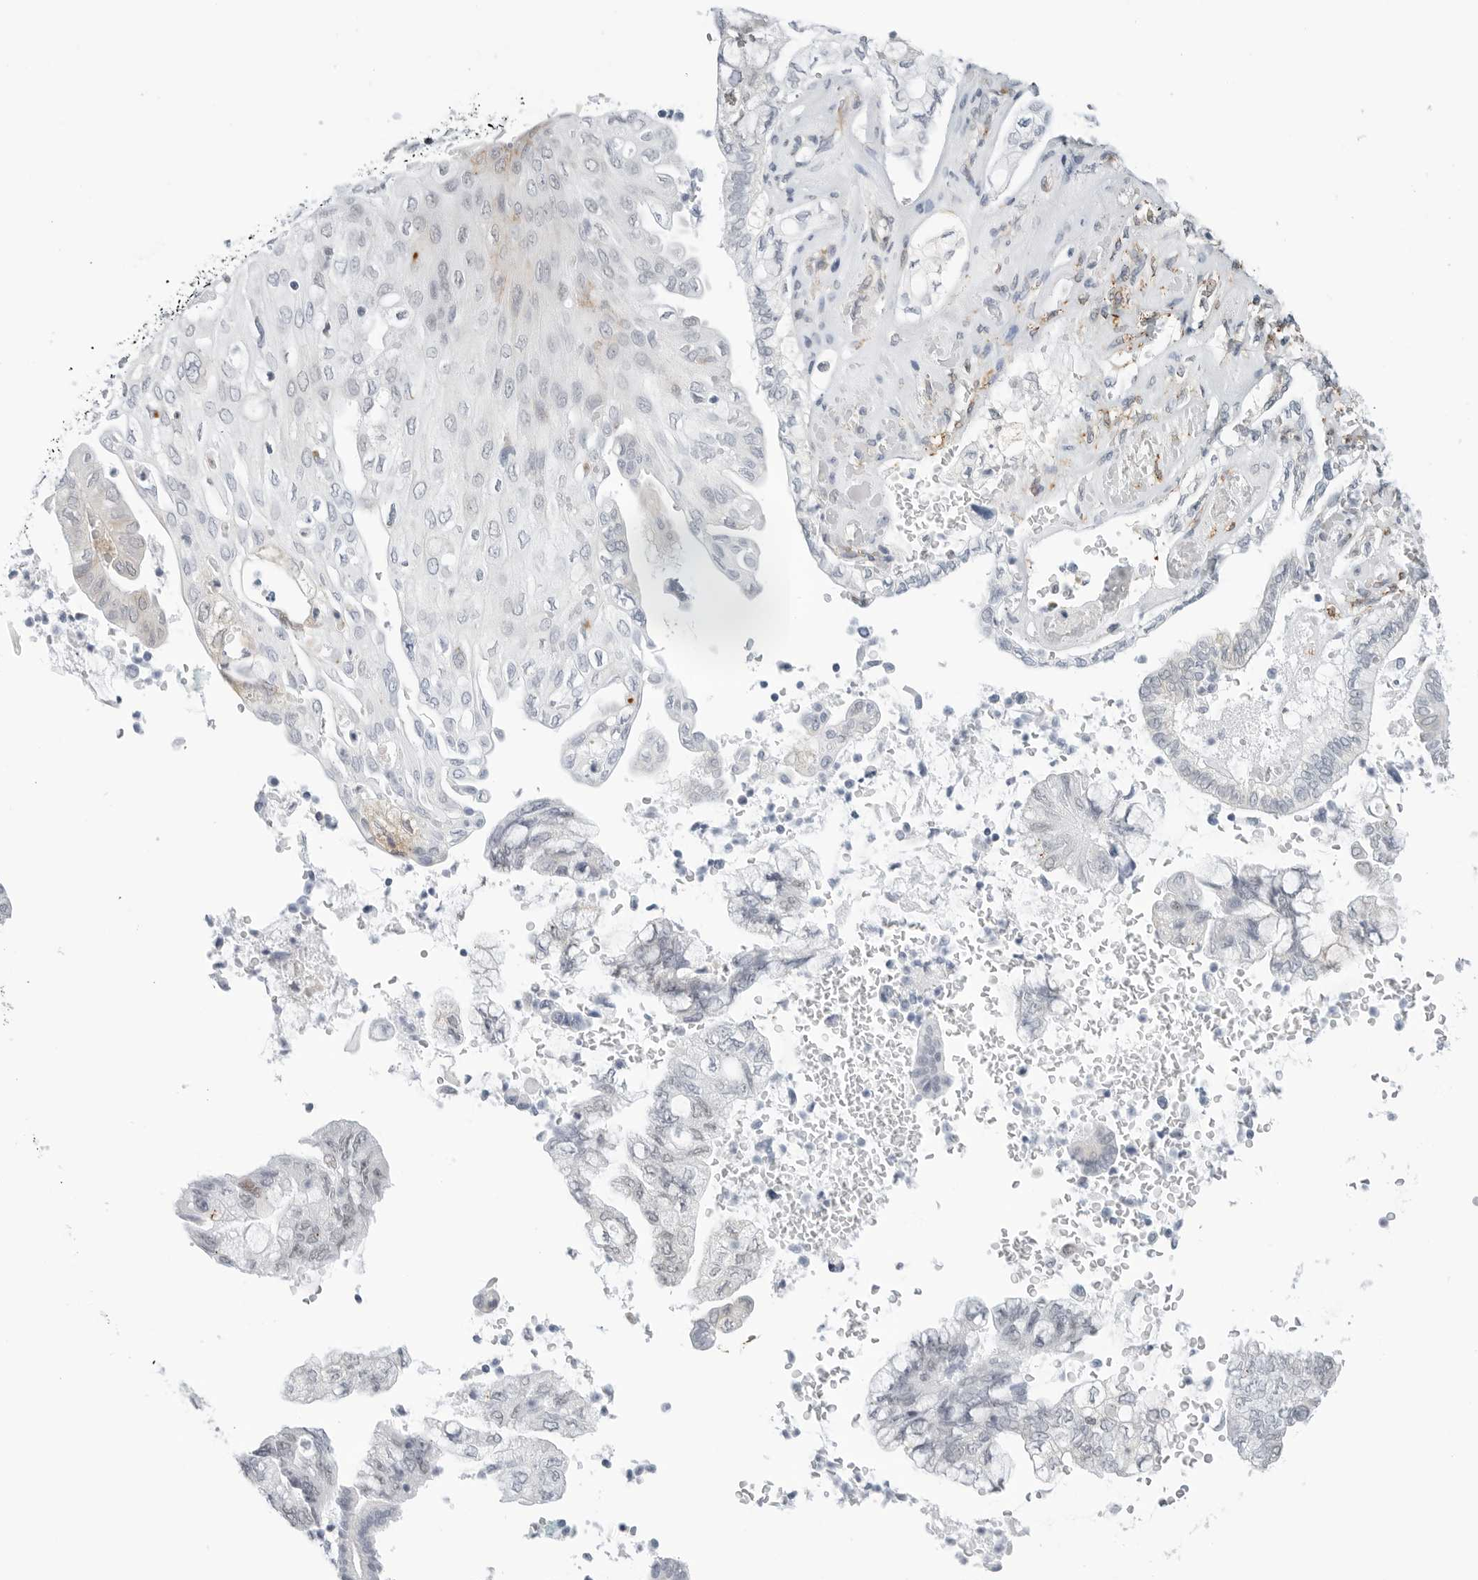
{"staining": {"intensity": "weak", "quantity": "<25%", "location": "cytoplasmic/membranous,nuclear"}, "tissue": "pancreatic cancer", "cell_type": "Tumor cells", "image_type": "cancer", "snomed": [{"axis": "morphology", "description": "Adenocarcinoma, NOS"}, {"axis": "topography", "description": "Pancreas"}], "caption": "This is an immunohistochemistry (IHC) micrograph of pancreatic cancer (adenocarcinoma). There is no expression in tumor cells.", "gene": "TSEN2", "patient": {"sex": "female", "age": 73}}